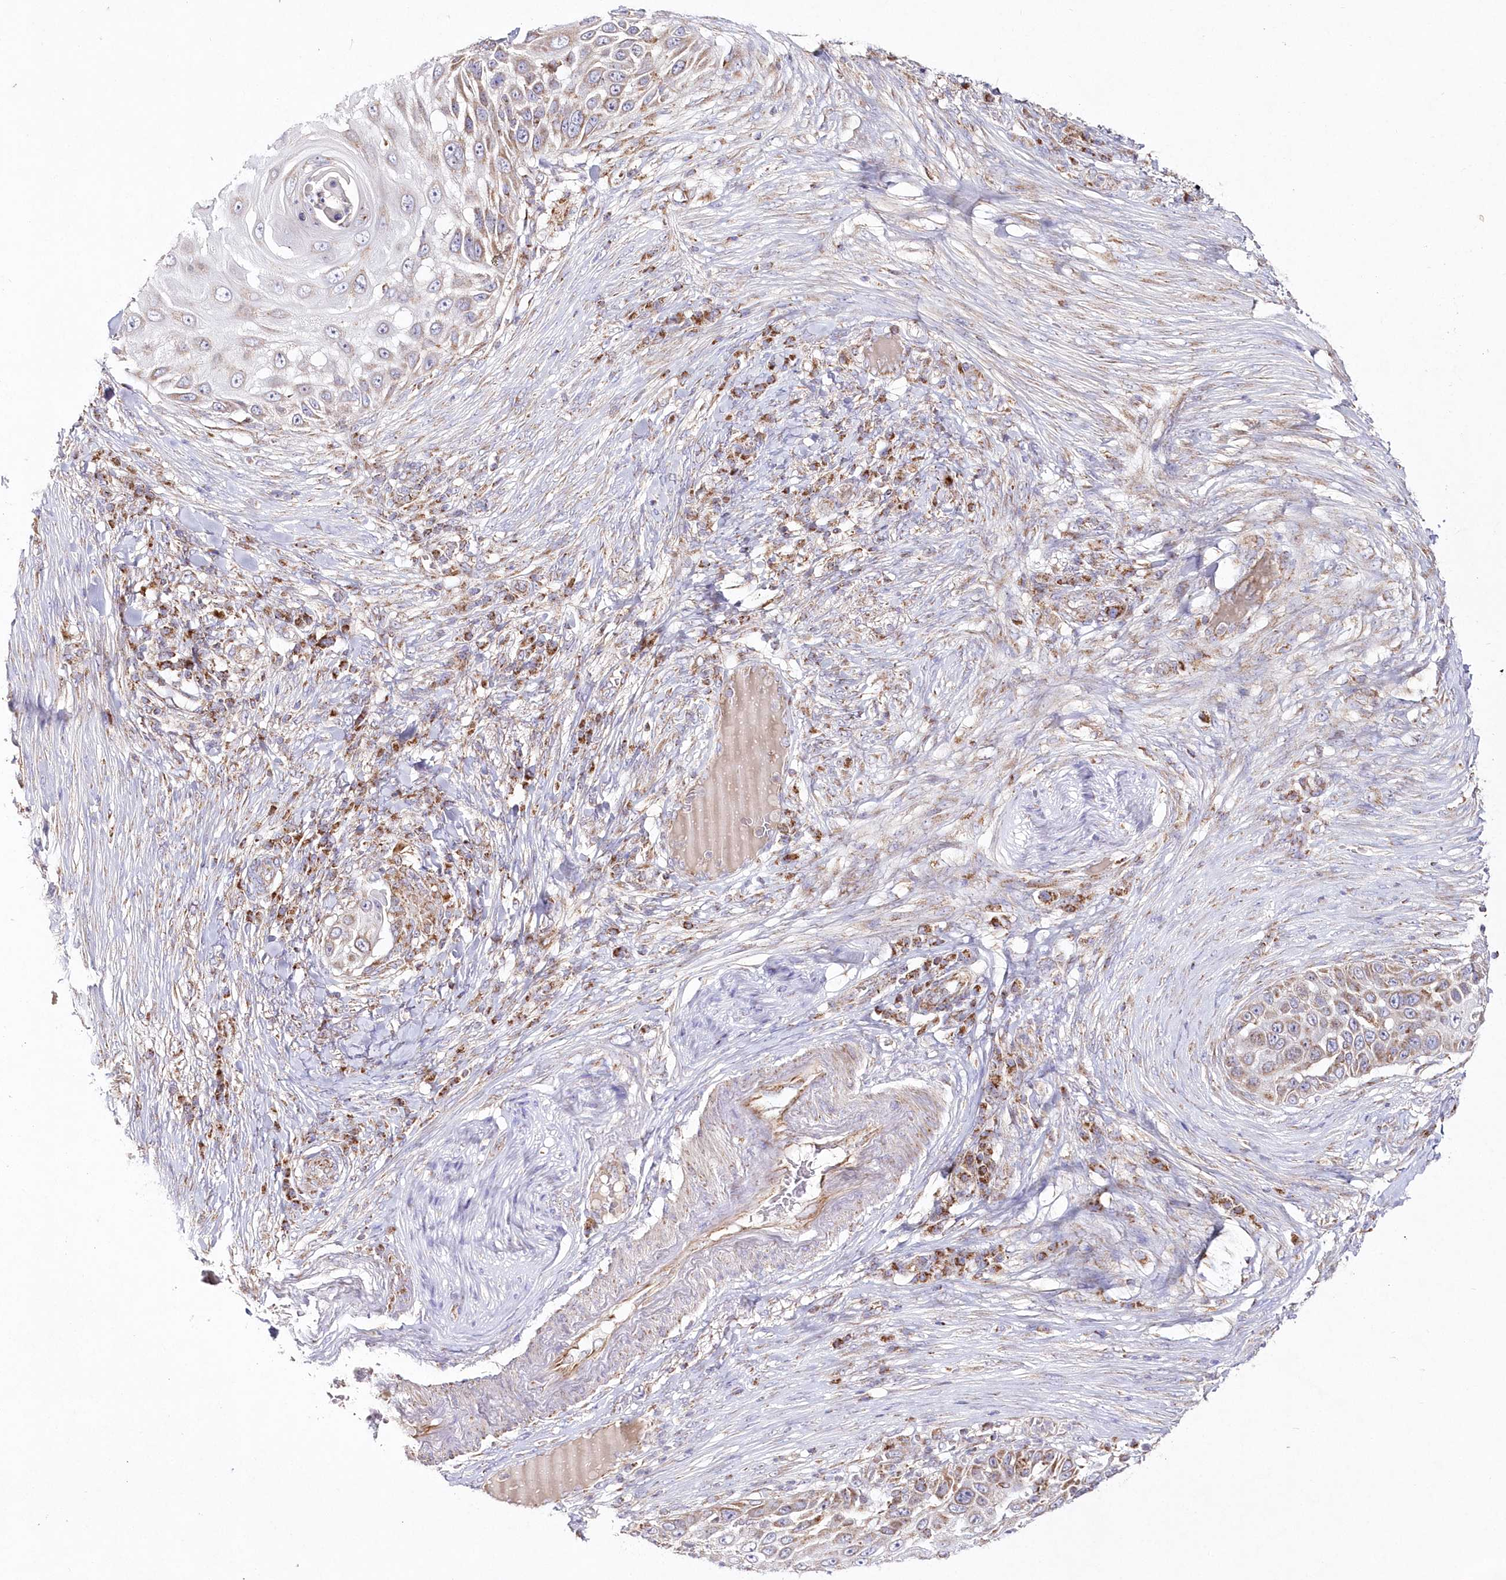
{"staining": {"intensity": "weak", "quantity": ">75%", "location": "cytoplasmic/membranous"}, "tissue": "skin cancer", "cell_type": "Tumor cells", "image_type": "cancer", "snomed": [{"axis": "morphology", "description": "Squamous cell carcinoma, NOS"}, {"axis": "topography", "description": "Skin"}], "caption": "Brown immunohistochemical staining in skin squamous cell carcinoma exhibits weak cytoplasmic/membranous positivity in about >75% of tumor cells.", "gene": "DNA2", "patient": {"sex": "female", "age": 44}}